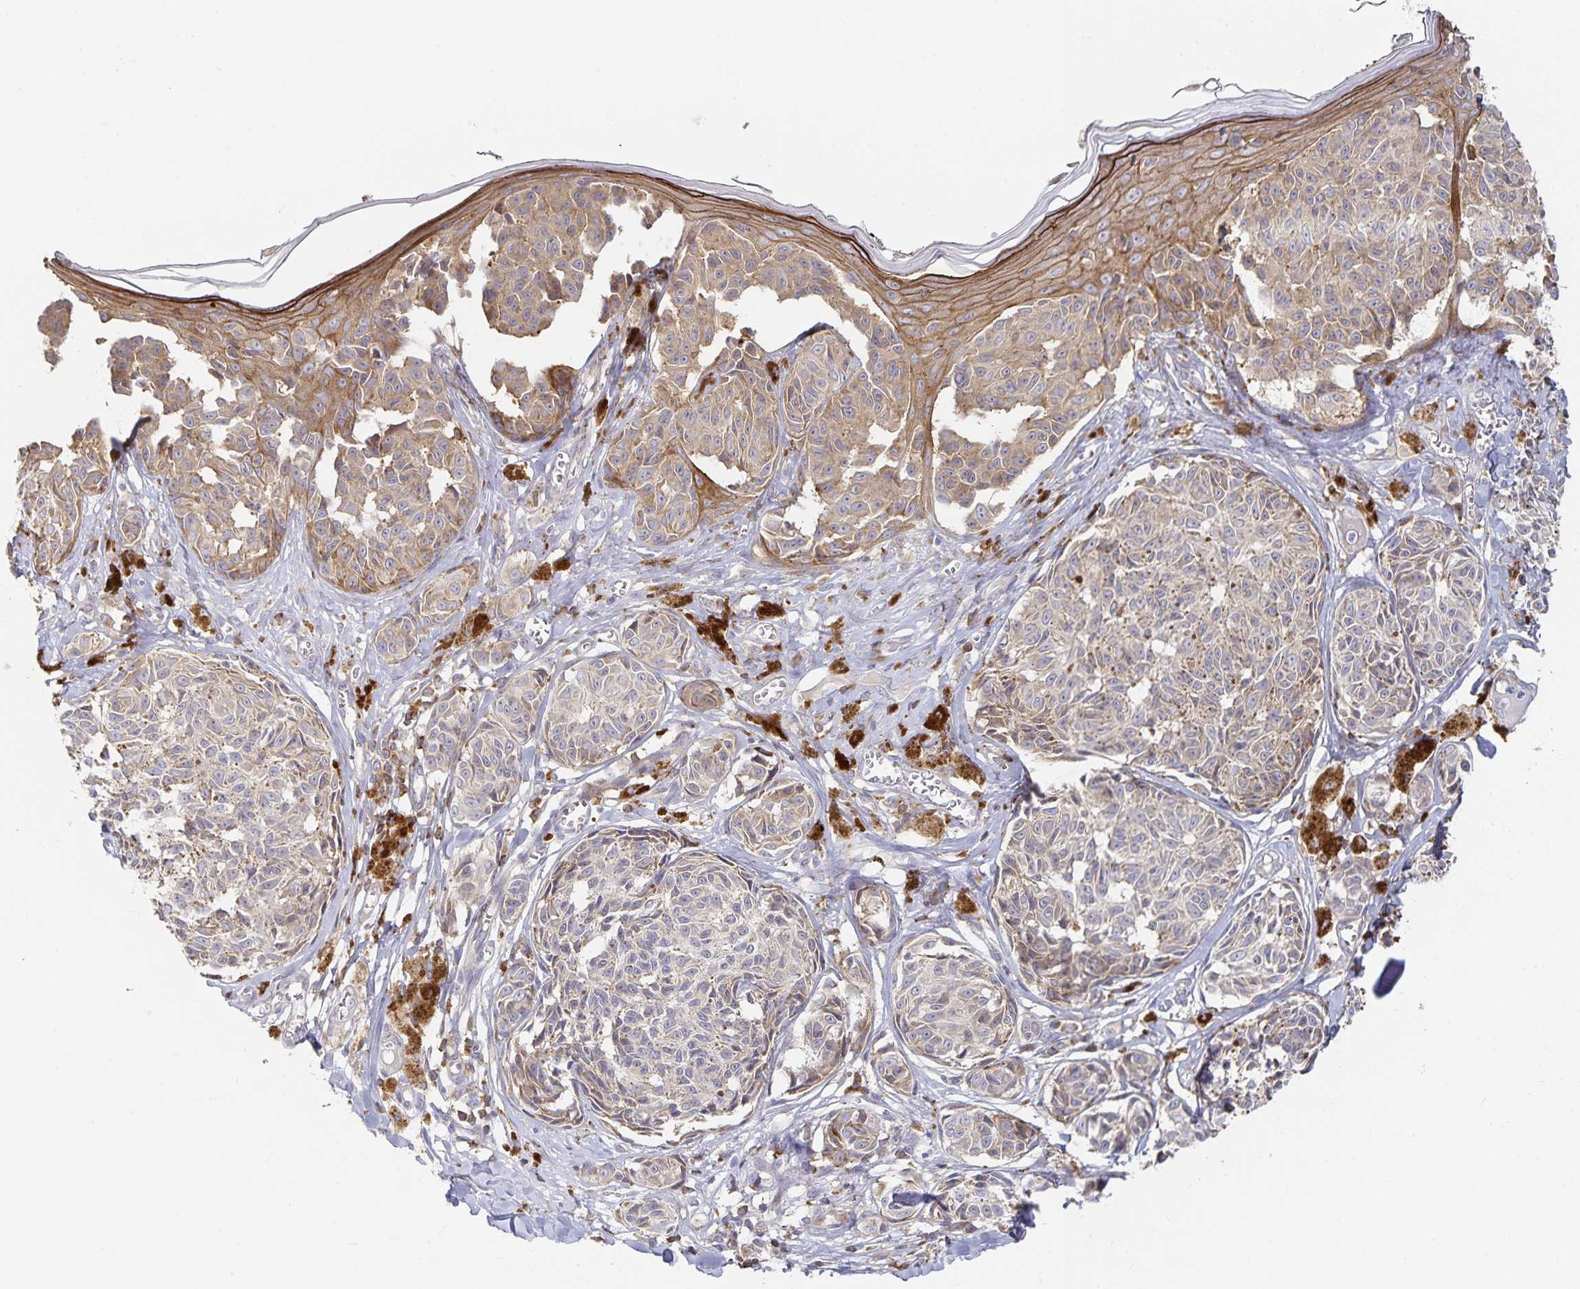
{"staining": {"intensity": "weak", "quantity": "25%-75%", "location": "cytoplasmic/membranous"}, "tissue": "melanoma", "cell_type": "Tumor cells", "image_type": "cancer", "snomed": [{"axis": "morphology", "description": "Malignant melanoma, NOS"}, {"axis": "topography", "description": "Skin"}], "caption": "High-magnification brightfield microscopy of malignant melanoma stained with DAB (3,3'-diaminobenzidine) (brown) and counterstained with hematoxylin (blue). tumor cells exhibit weak cytoplasmic/membranous expression is appreciated in about25%-75% of cells. (DAB (3,3'-diaminobenzidine) IHC, brown staining for protein, blue staining for nuclei).", "gene": "NOMO1", "patient": {"sex": "female", "age": 43}}